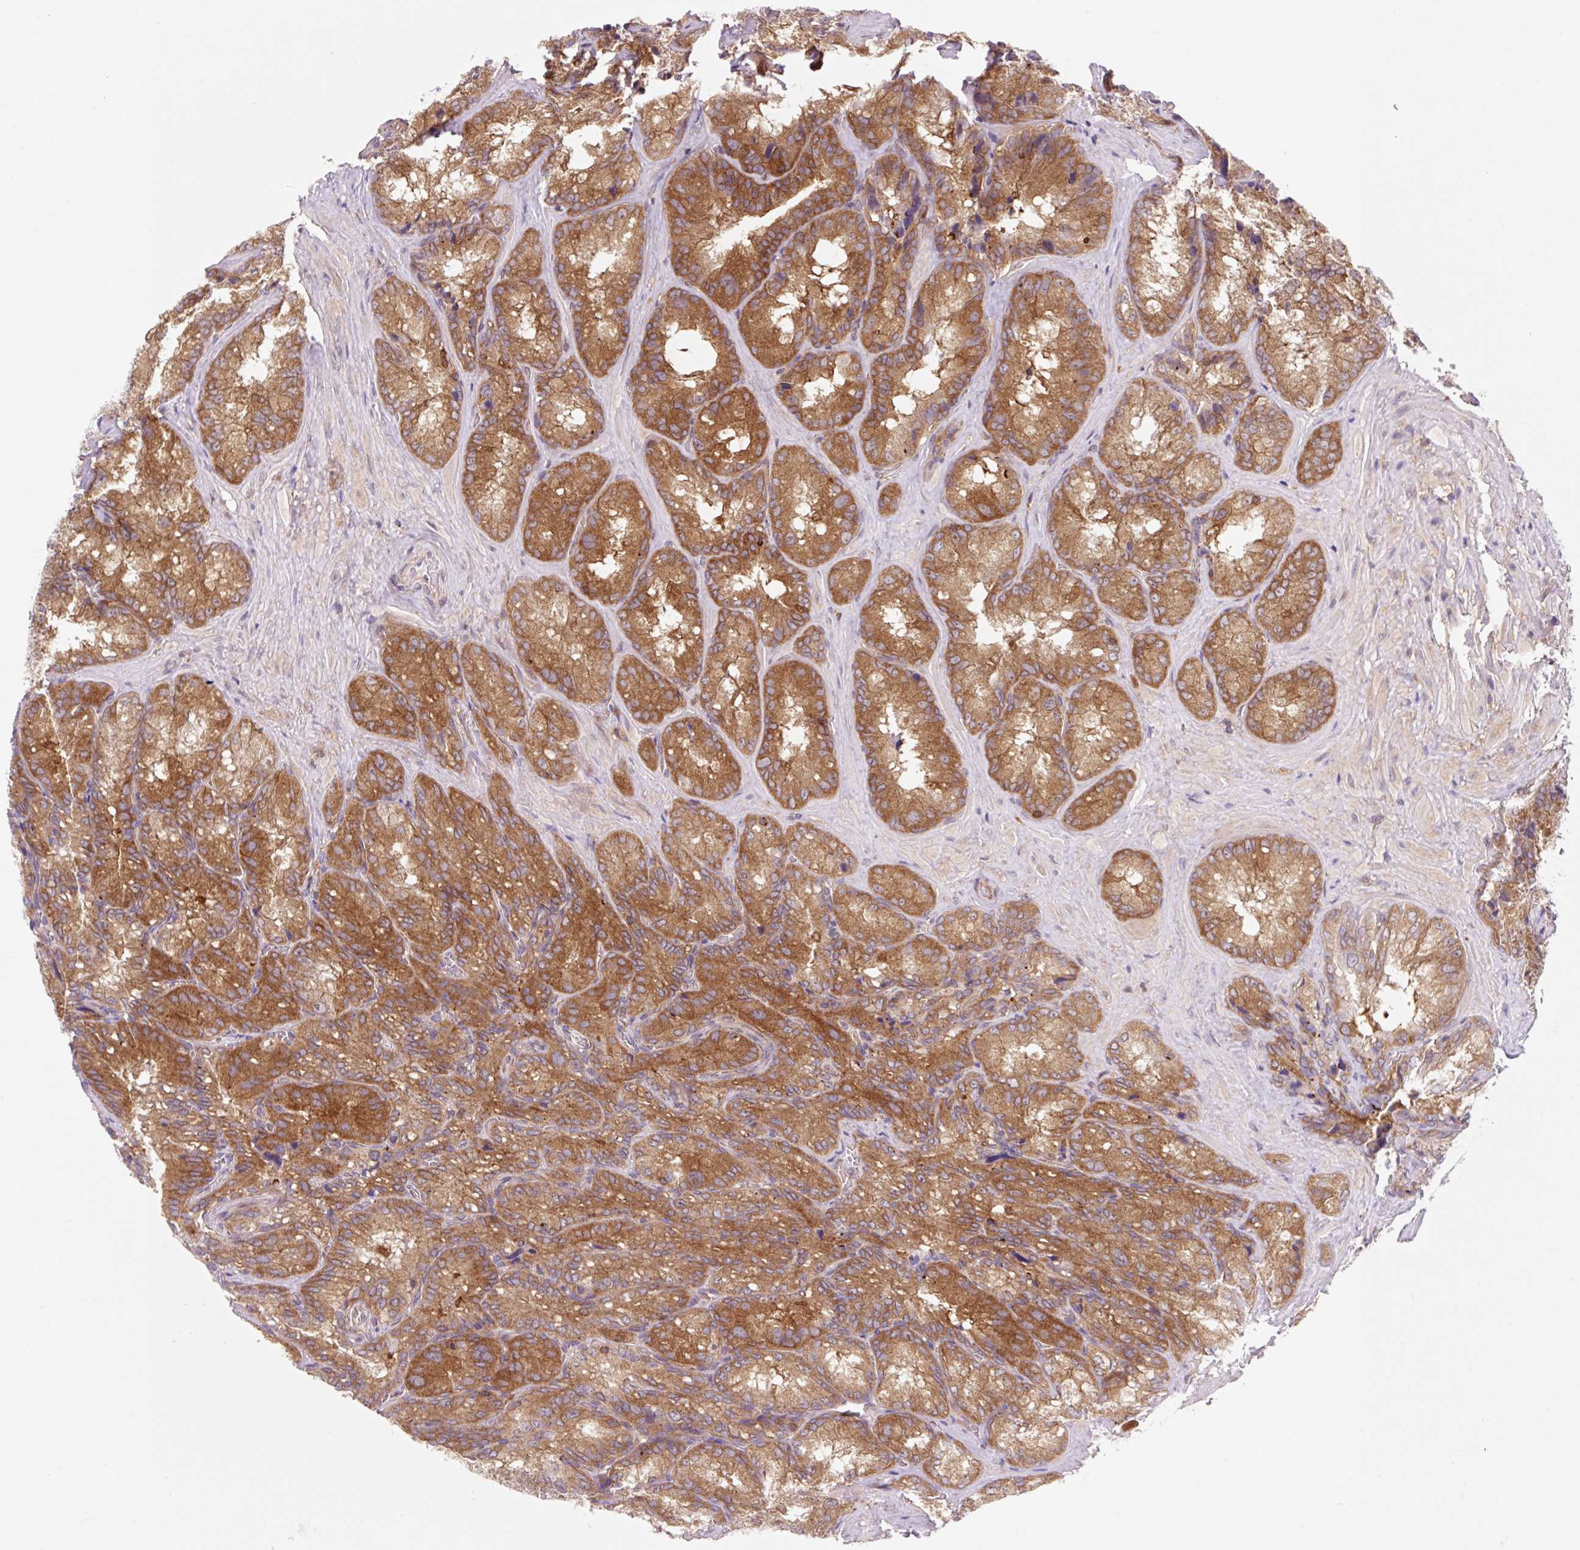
{"staining": {"intensity": "strong", "quantity": ">75%", "location": "cytoplasmic/membranous"}, "tissue": "seminal vesicle", "cell_type": "Glandular cells", "image_type": "normal", "snomed": [{"axis": "morphology", "description": "Normal tissue, NOS"}, {"axis": "topography", "description": "Seminal veicle"}], "caption": "IHC image of unremarkable human seminal vesicle stained for a protein (brown), which shows high levels of strong cytoplasmic/membranous staining in about >75% of glandular cells.", "gene": "VPS4A", "patient": {"sex": "male", "age": 47}}